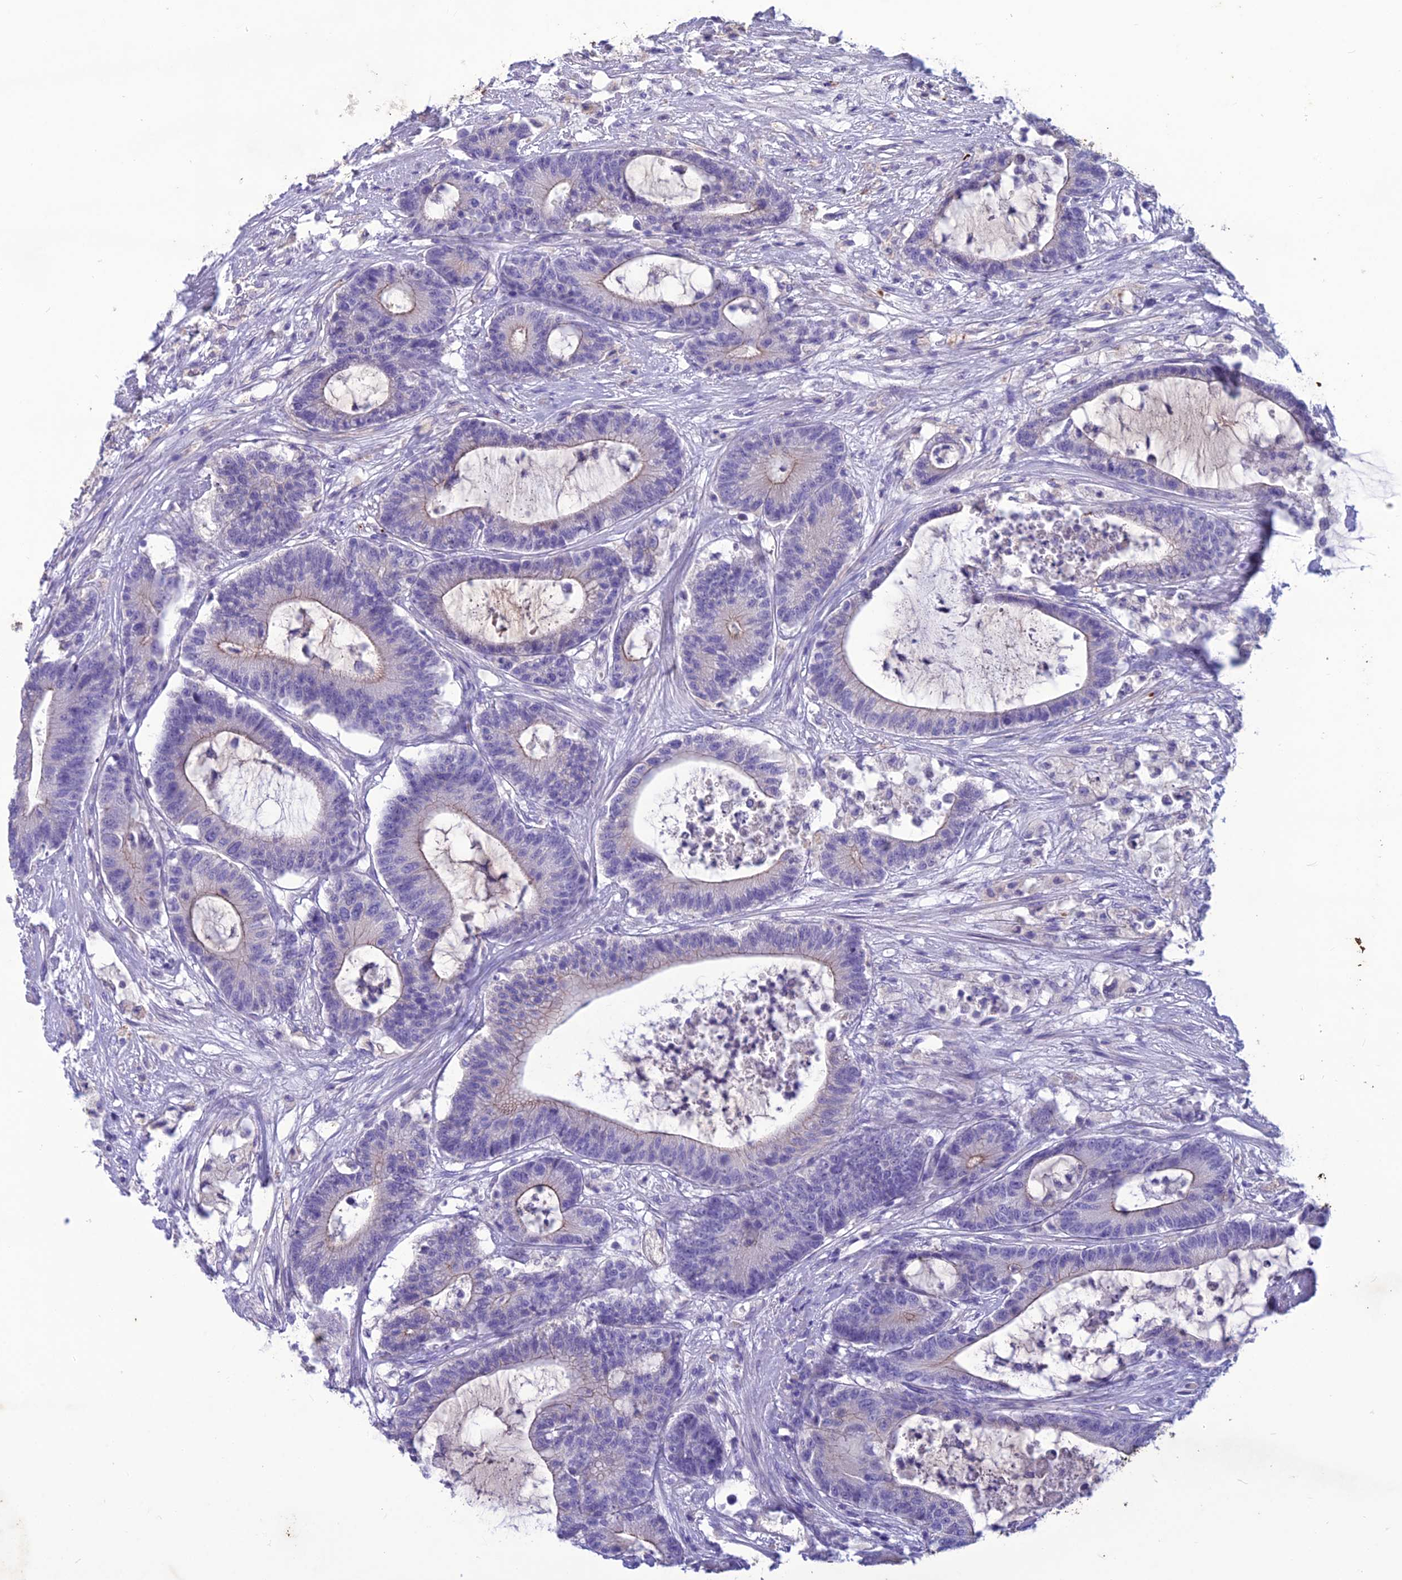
{"staining": {"intensity": "weak", "quantity": "<25%", "location": "cytoplasmic/membranous"}, "tissue": "colorectal cancer", "cell_type": "Tumor cells", "image_type": "cancer", "snomed": [{"axis": "morphology", "description": "Adenocarcinoma, NOS"}, {"axis": "topography", "description": "Colon"}], "caption": "This photomicrograph is of colorectal cancer stained with IHC to label a protein in brown with the nuclei are counter-stained blue. There is no expression in tumor cells. Brightfield microscopy of IHC stained with DAB (3,3'-diaminobenzidine) (brown) and hematoxylin (blue), captured at high magnification.", "gene": "IFT172", "patient": {"sex": "female", "age": 84}}